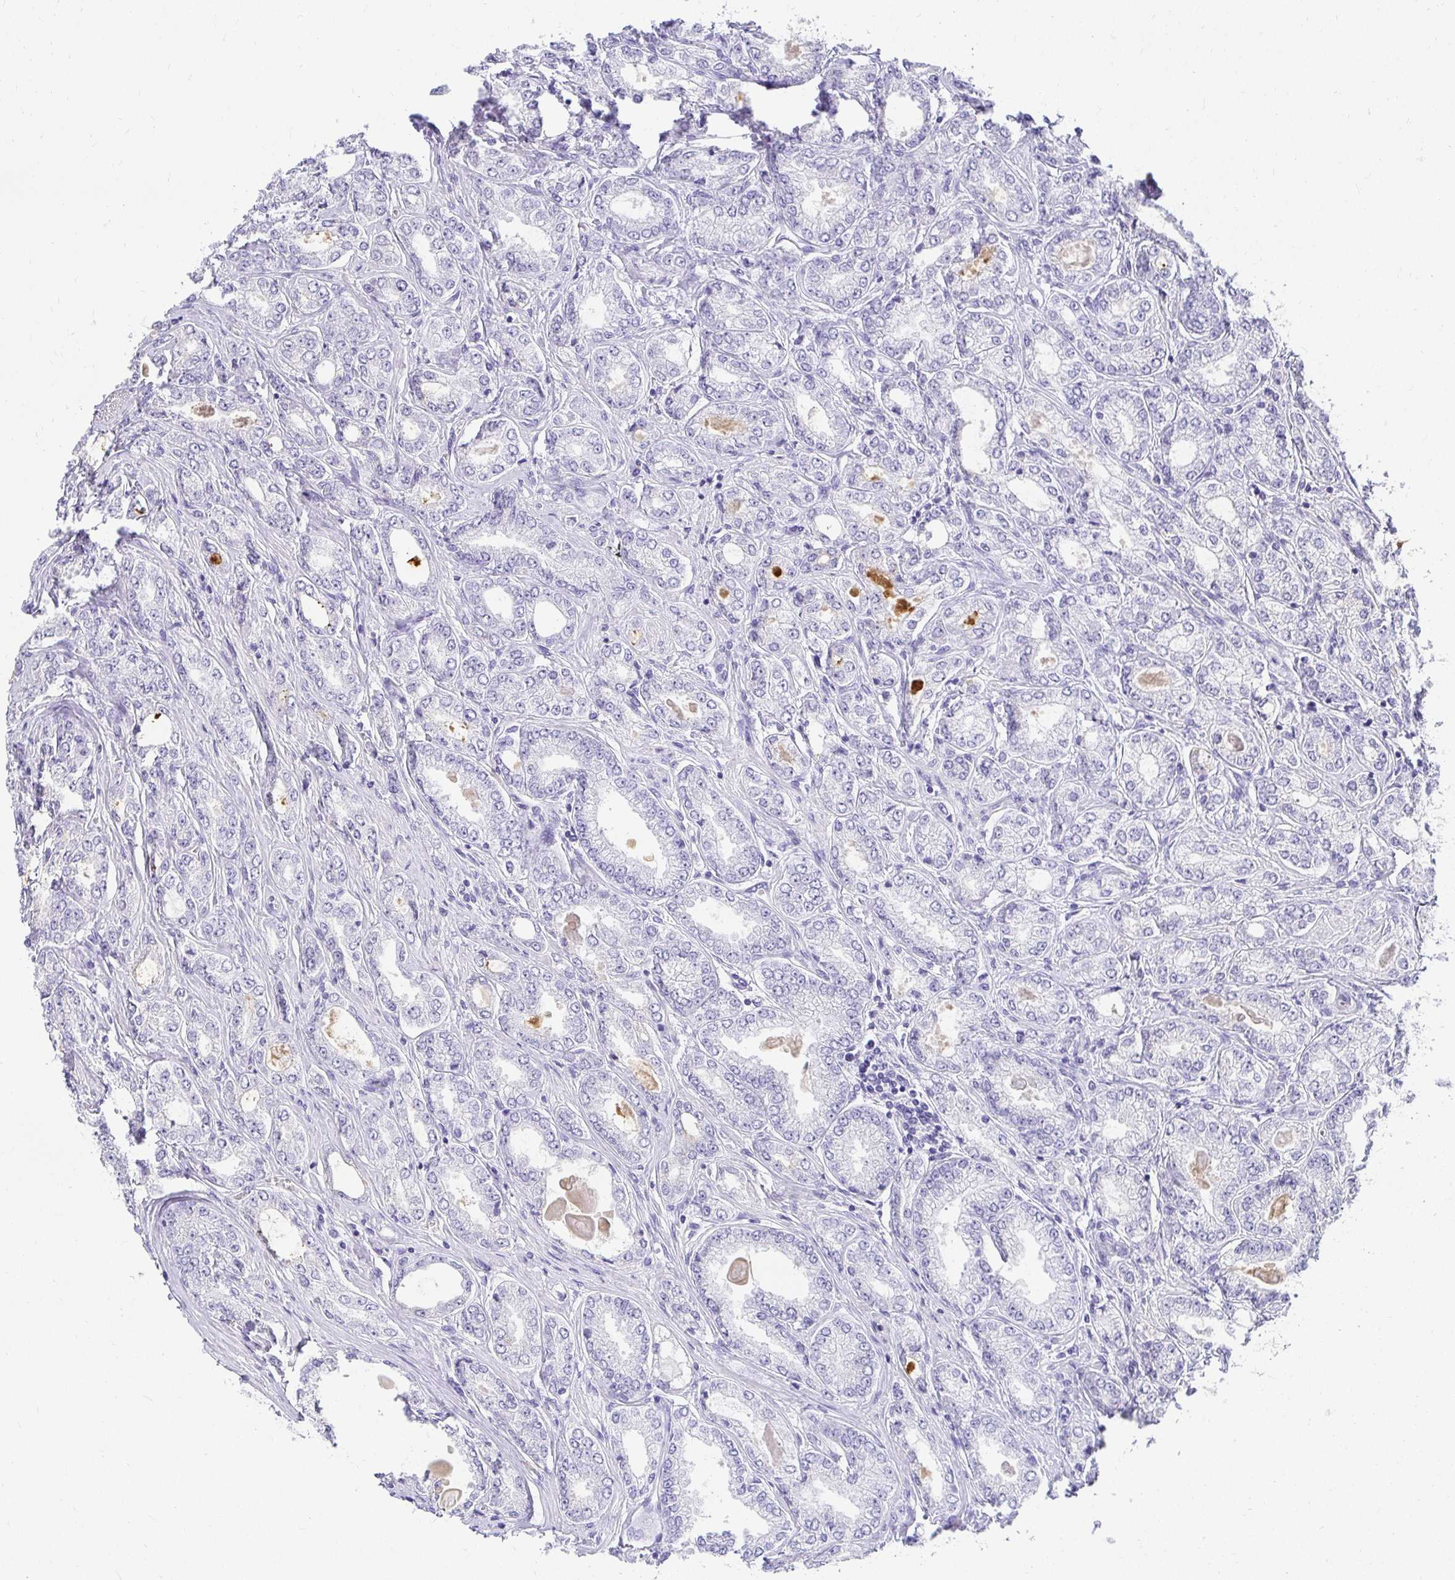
{"staining": {"intensity": "negative", "quantity": "none", "location": "none"}, "tissue": "prostate cancer", "cell_type": "Tumor cells", "image_type": "cancer", "snomed": [{"axis": "morphology", "description": "Adenocarcinoma, High grade"}, {"axis": "topography", "description": "Prostate"}], "caption": "Photomicrograph shows no protein expression in tumor cells of high-grade adenocarcinoma (prostate) tissue.", "gene": "CHAT", "patient": {"sex": "male", "age": 68}}